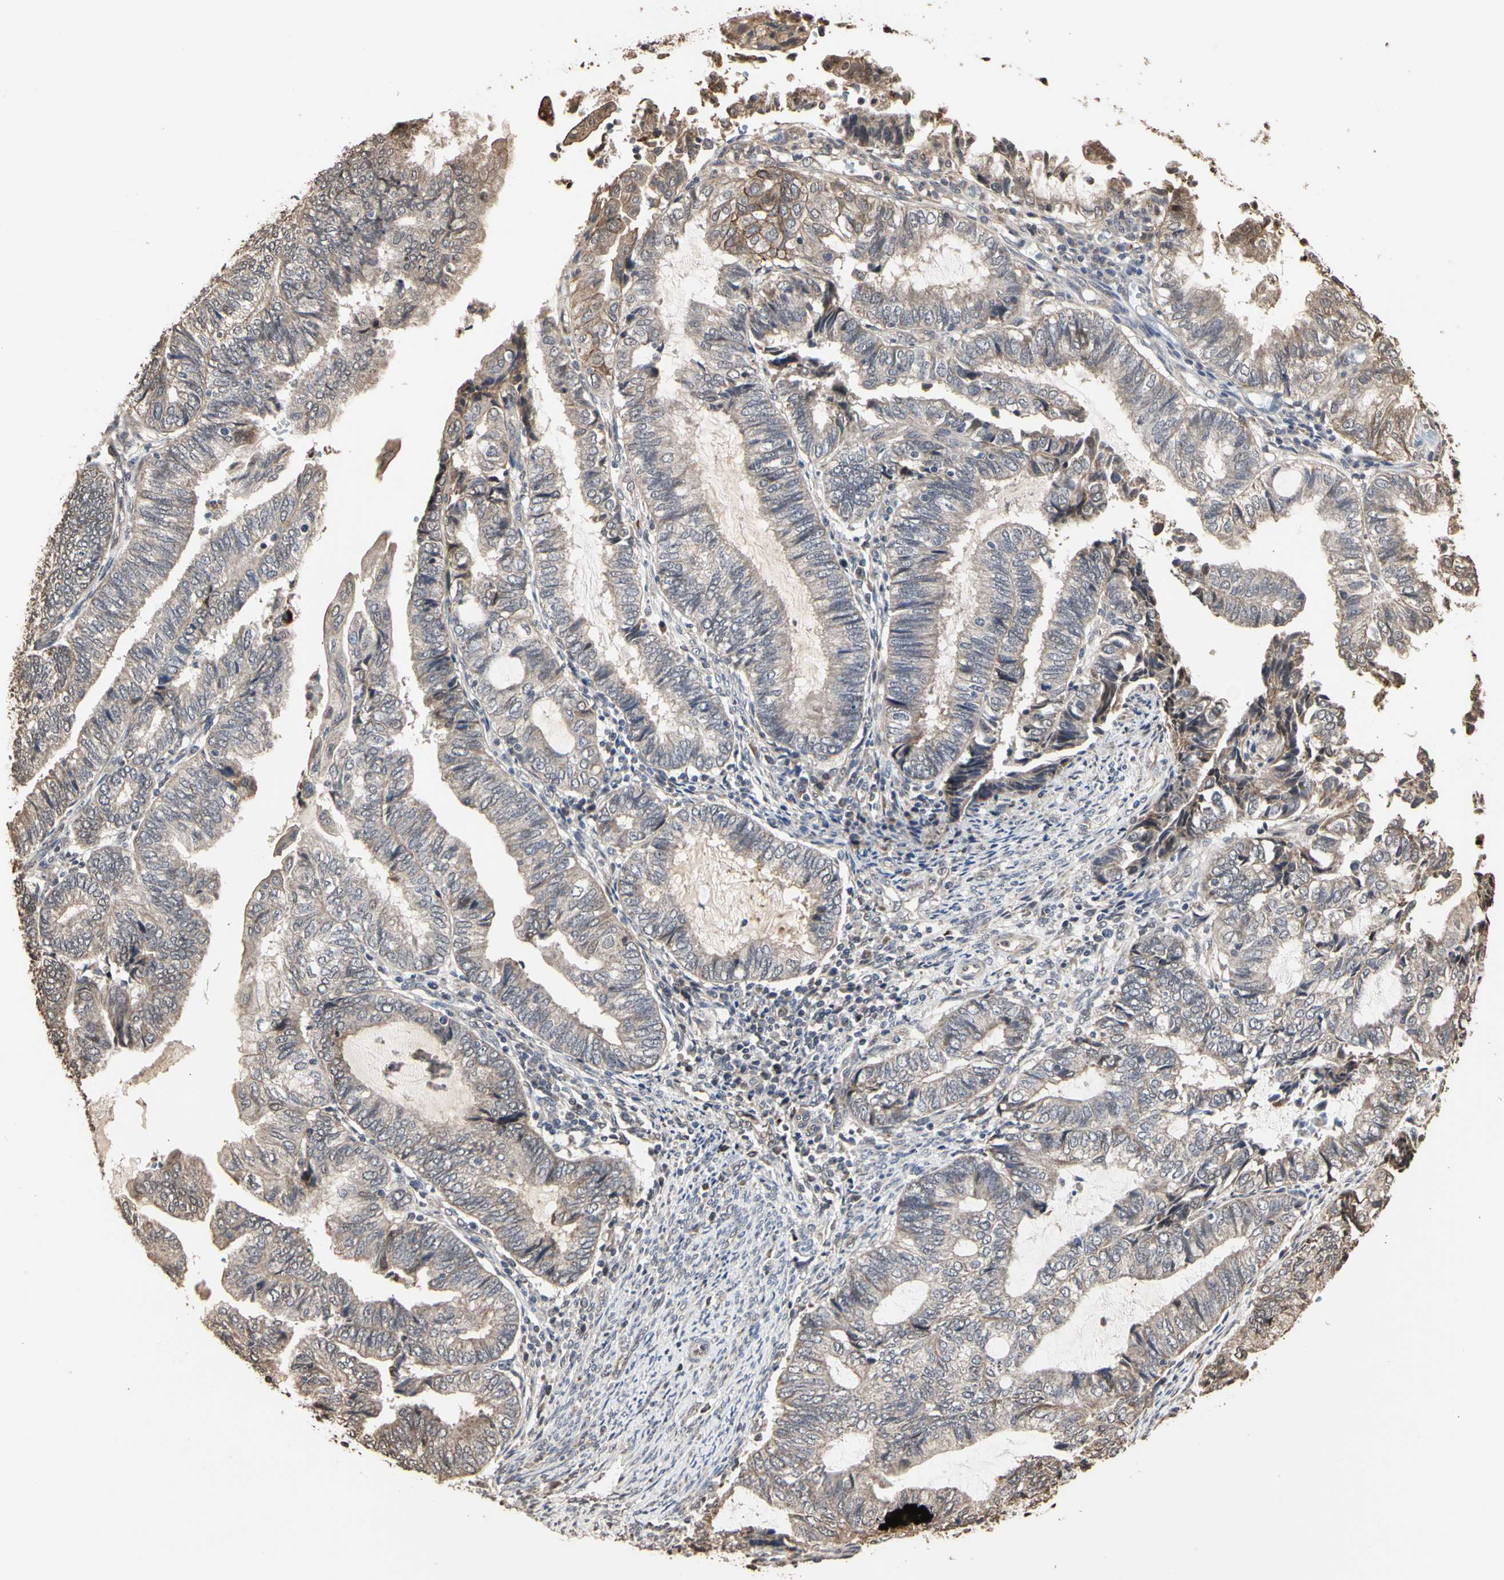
{"staining": {"intensity": "weak", "quantity": ">75%", "location": "cytoplasmic/membranous"}, "tissue": "endometrial cancer", "cell_type": "Tumor cells", "image_type": "cancer", "snomed": [{"axis": "morphology", "description": "Adenocarcinoma, NOS"}, {"axis": "topography", "description": "Uterus"}, {"axis": "topography", "description": "Endometrium"}], "caption": "A brown stain shows weak cytoplasmic/membranous positivity of a protein in human endometrial cancer tumor cells.", "gene": "TAOK1", "patient": {"sex": "female", "age": 70}}